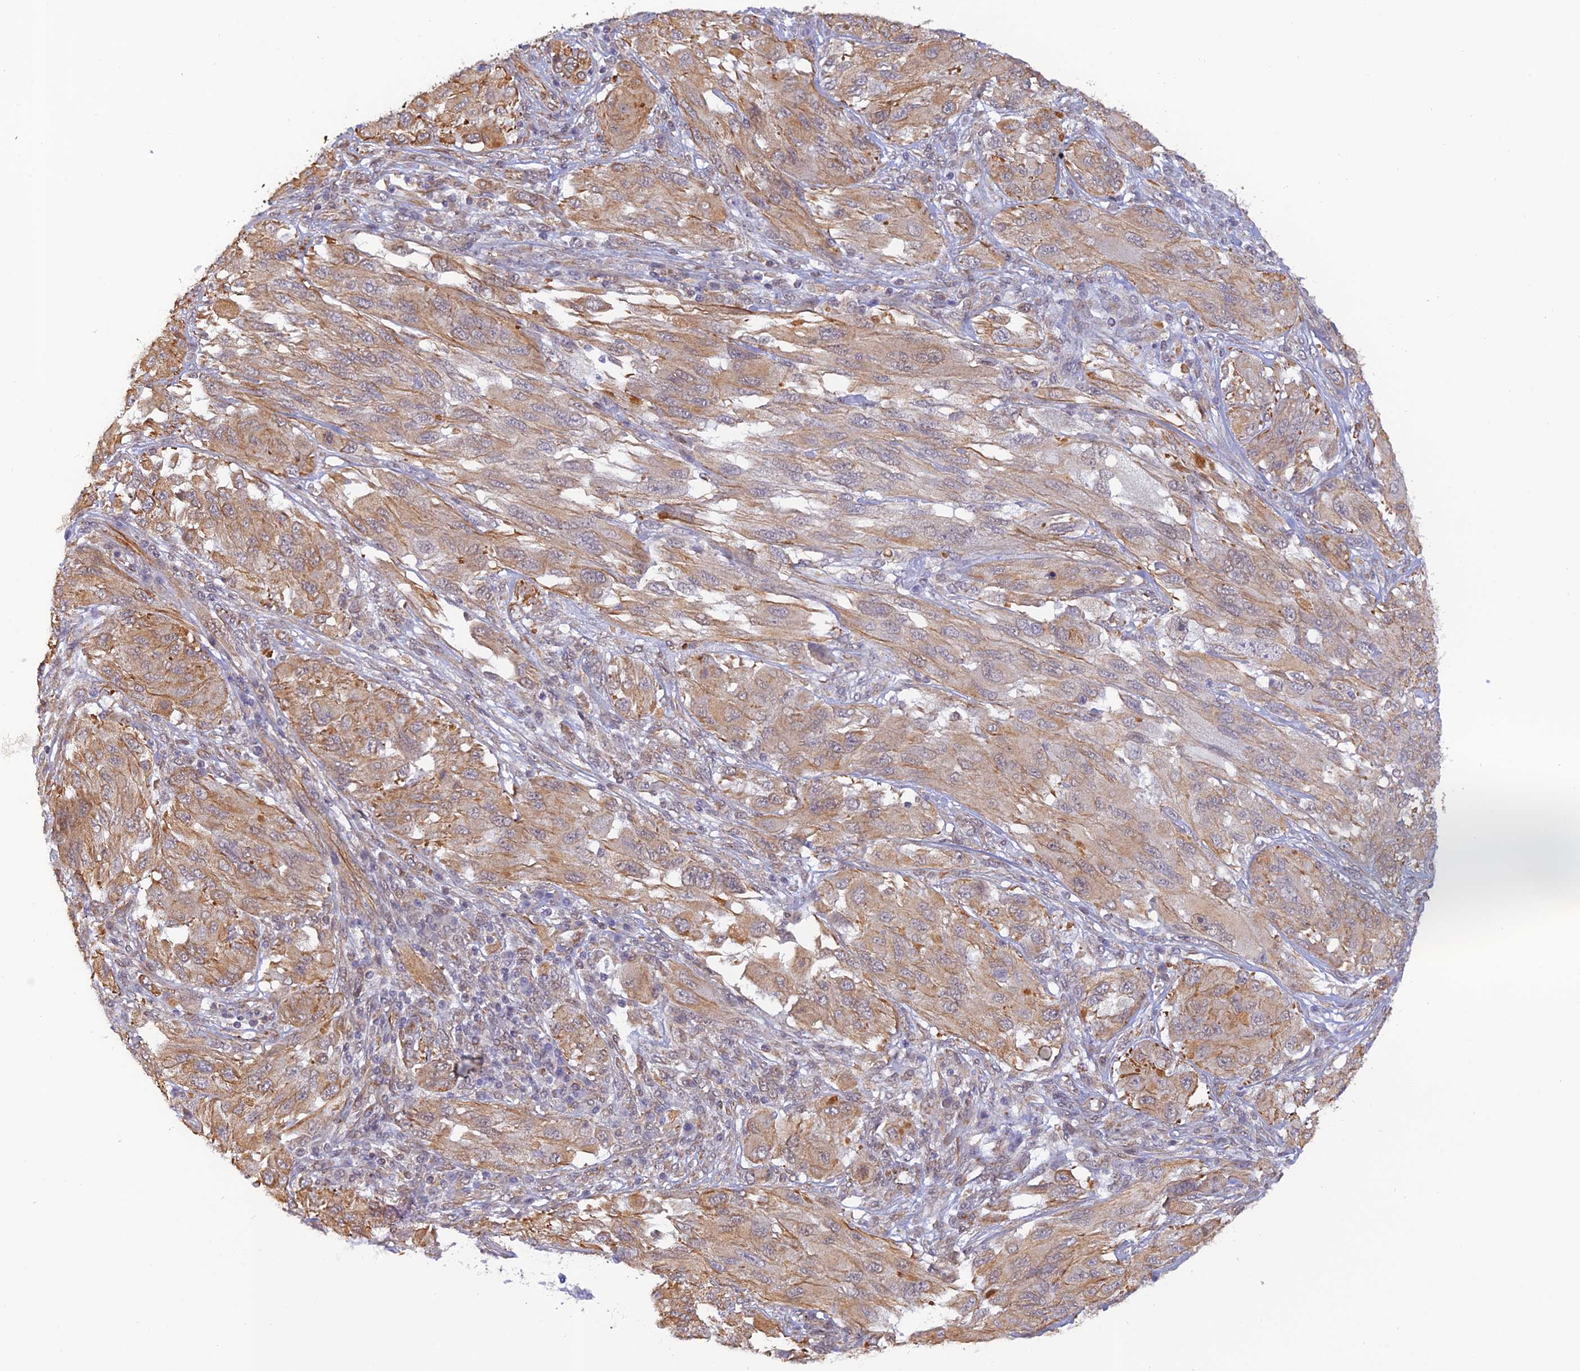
{"staining": {"intensity": "moderate", "quantity": ">75%", "location": "cytoplasmic/membranous"}, "tissue": "melanoma", "cell_type": "Tumor cells", "image_type": "cancer", "snomed": [{"axis": "morphology", "description": "Malignant melanoma, NOS"}, {"axis": "topography", "description": "Skin"}], "caption": "This micrograph reveals immunohistochemistry staining of malignant melanoma, with medium moderate cytoplasmic/membranous expression in approximately >75% of tumor cells.", "gene": "PAGR1", "patient": {"sex": "female", "age": 91}}